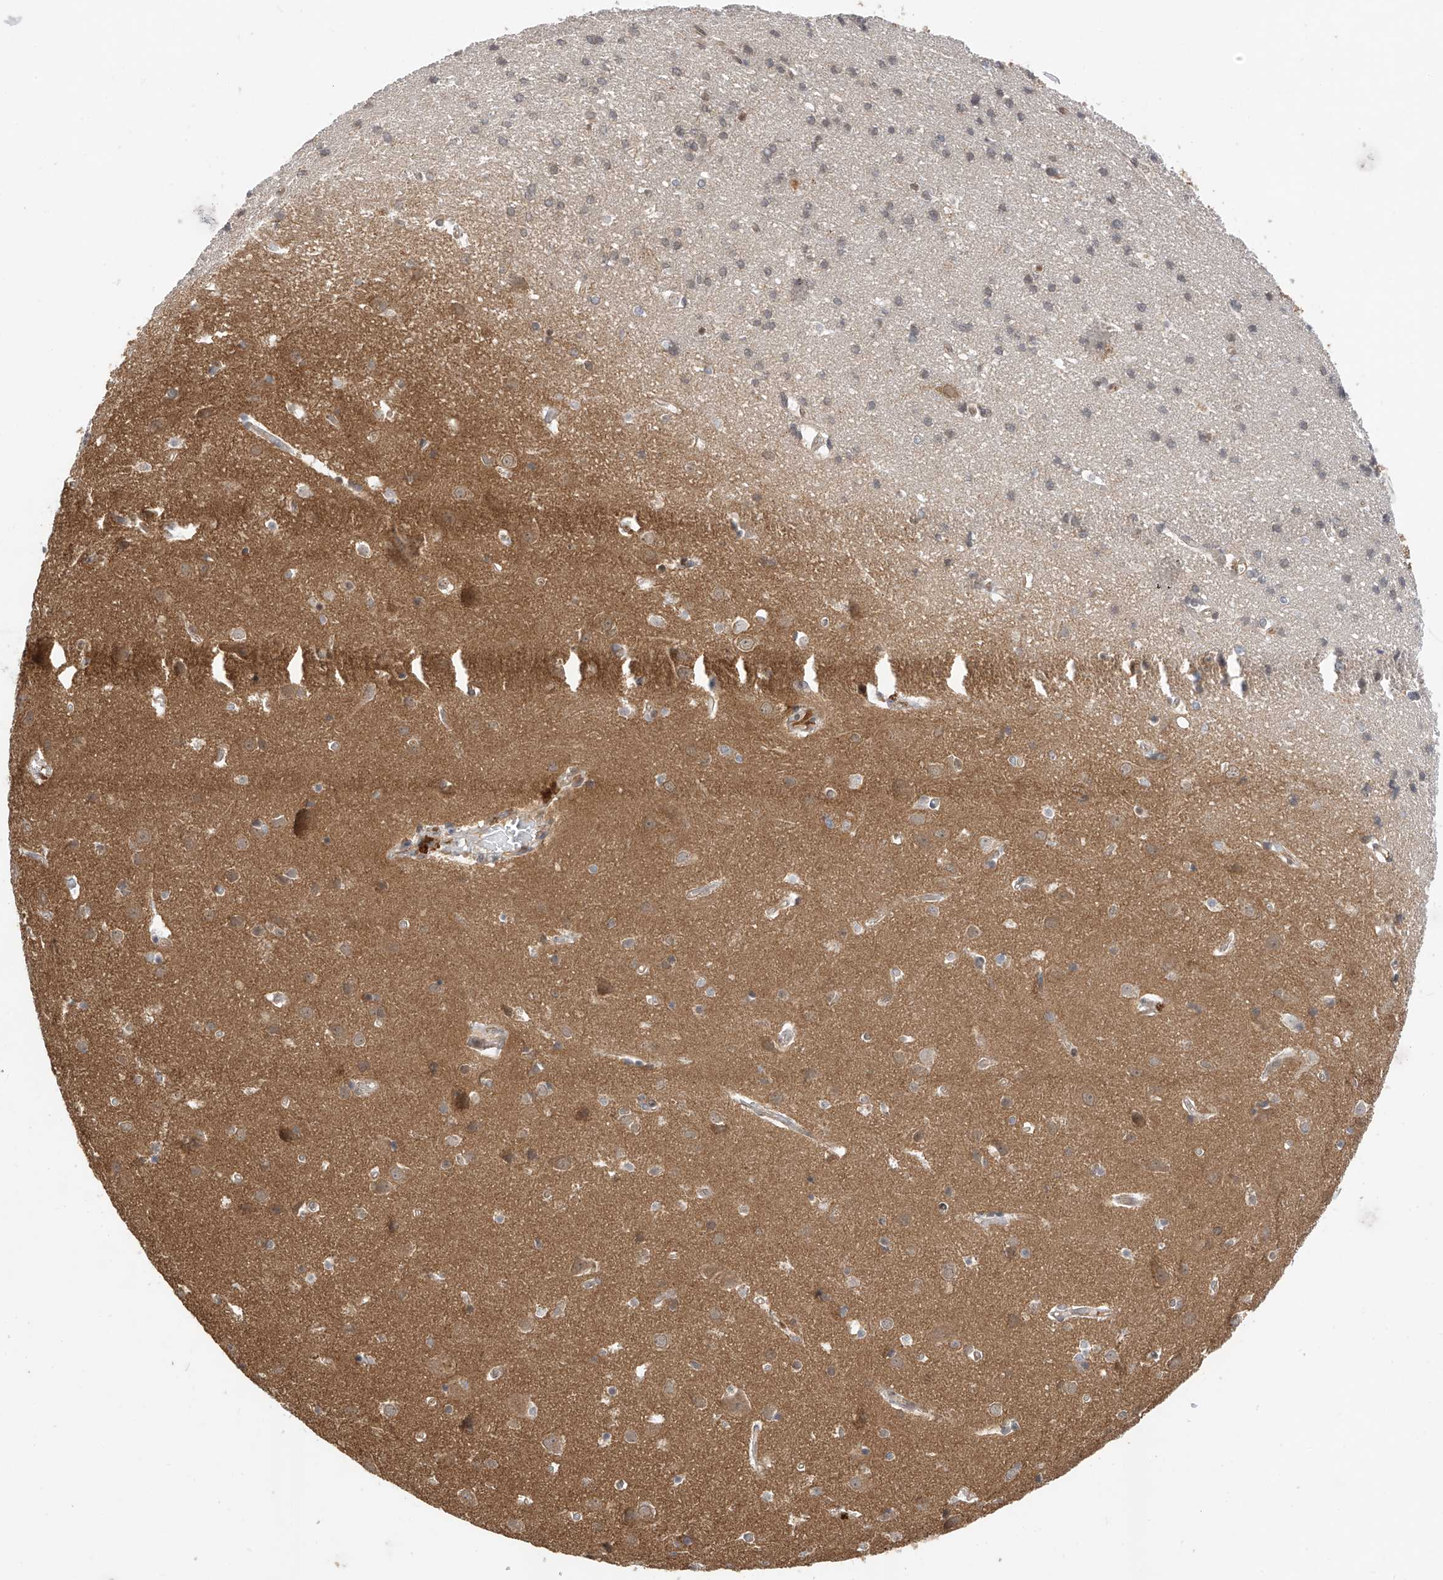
{"staining": {"intensity": "weak", "quantity": "25%-75%", "location": "cytoplasmic/membranous"}, "tissue": "cerebral cortex", "cell_type": "Endothelial cells", "image_type": "normal", "snomed": [{"axis": "morphology", "description": "Normal tissue, NOS"}, {"axis": "topography", "description": "Cerebral cortex"}], "caption": "IHC of unremarkable cerebral cortex displays low levels of weak cytoplasmic/membranous staining in about 25%-75% of endothelial cells.", "gene": "MRTFA", "patient": {"sex": "male", "age": 54}}